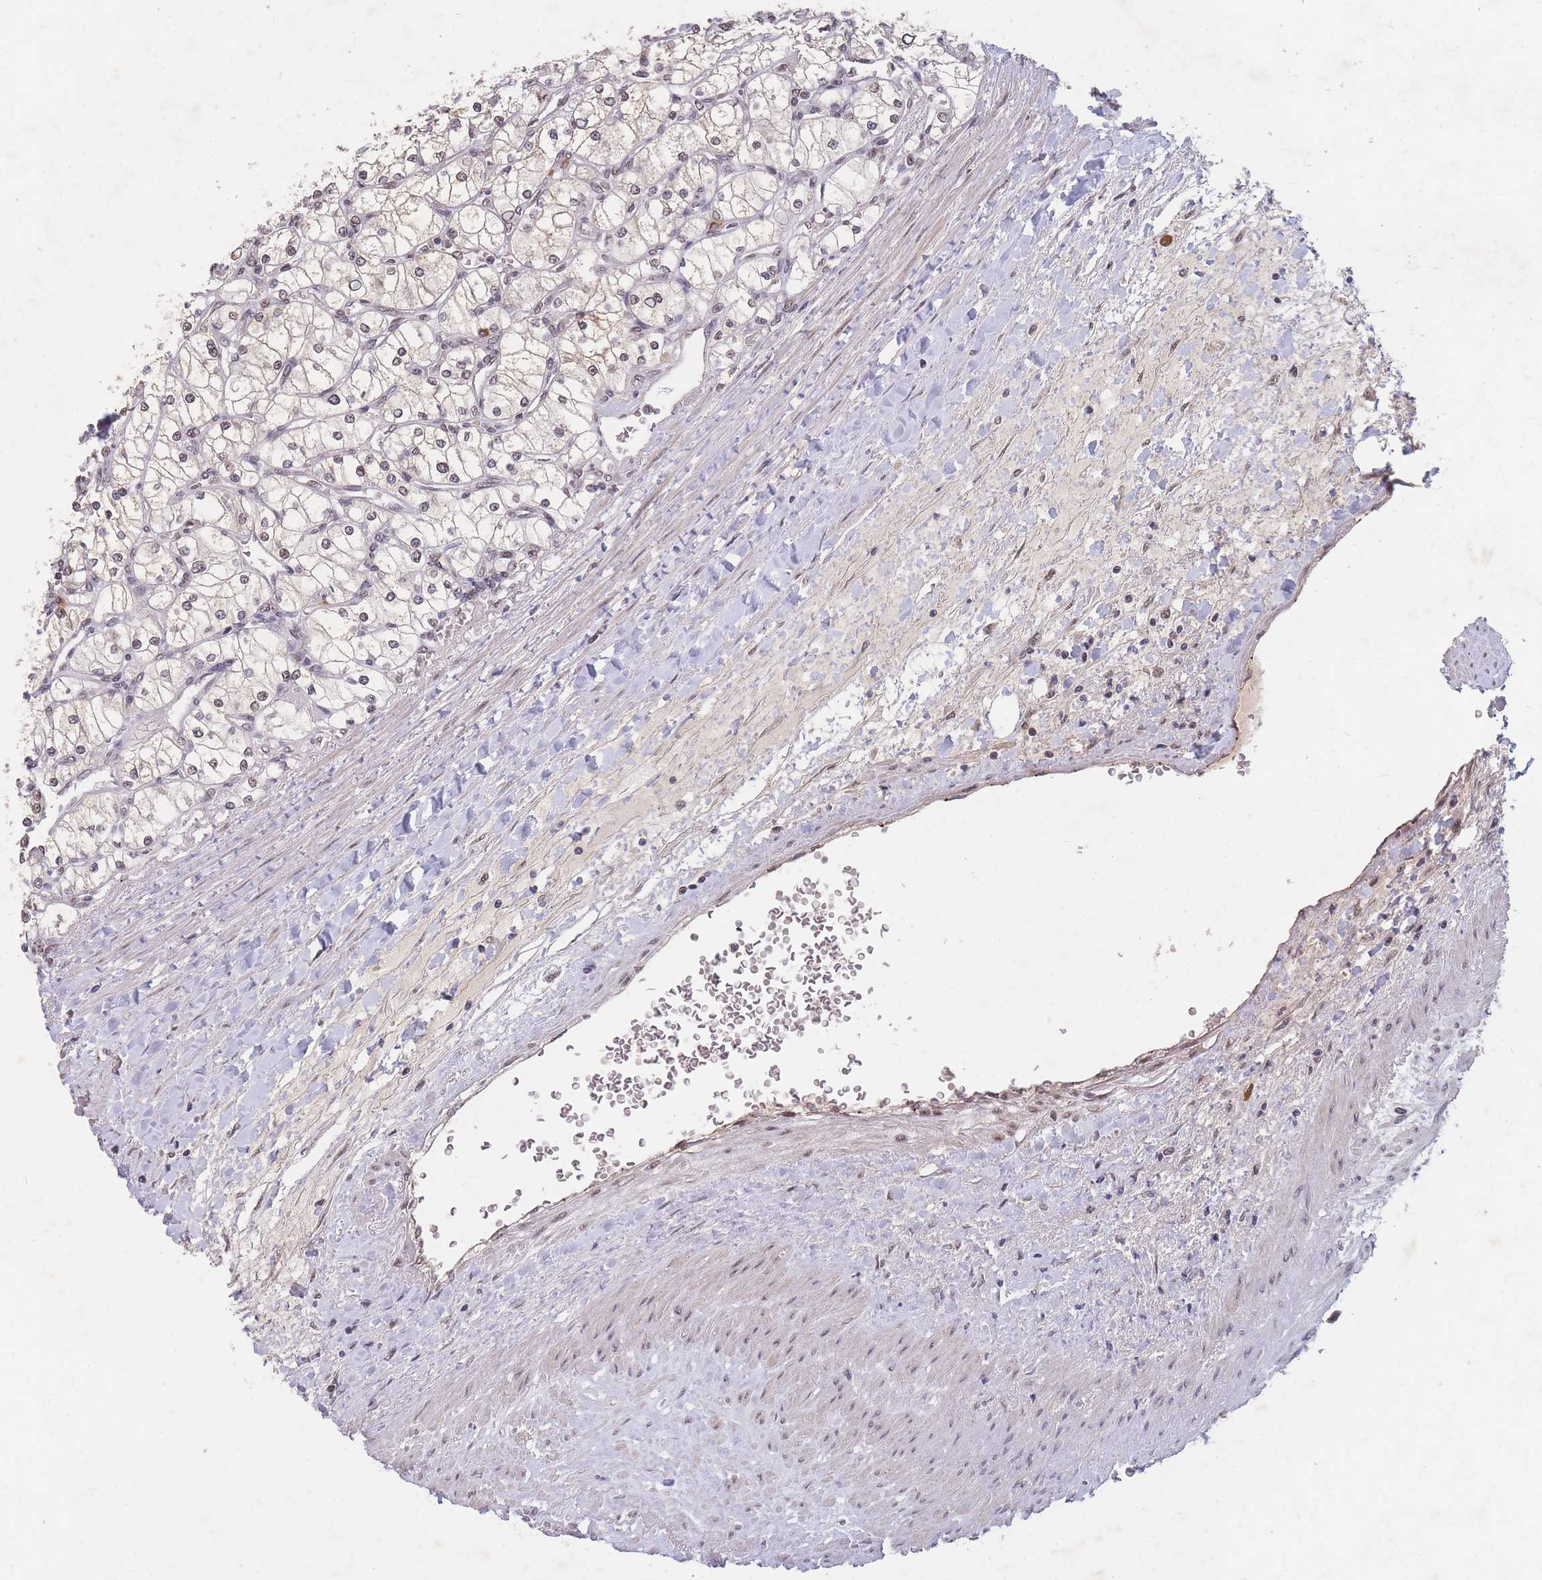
{"staining": {"intensity": "weak", "quantity": "25%-75%", "location": "nuclear"}, "tissue": "renal cancer", "cell_type": "Tumor cells", "image_type": "cancer", "snomed": [{"axis": "morphology", "description": "Adenocarcinoma, NOS"}, {"axis": "topography", "description": "Kidney"}], "caption": "This histopathology image shows renal cancer (adenocarcinoma) stained with IHC to label a protein in brown. The nuclear of tumor cells show weak positivity for the protein. Nuclei are counter-stained blue.", "gene": "SNRPA1", "patient": {"sex": "male", "age": 80}}